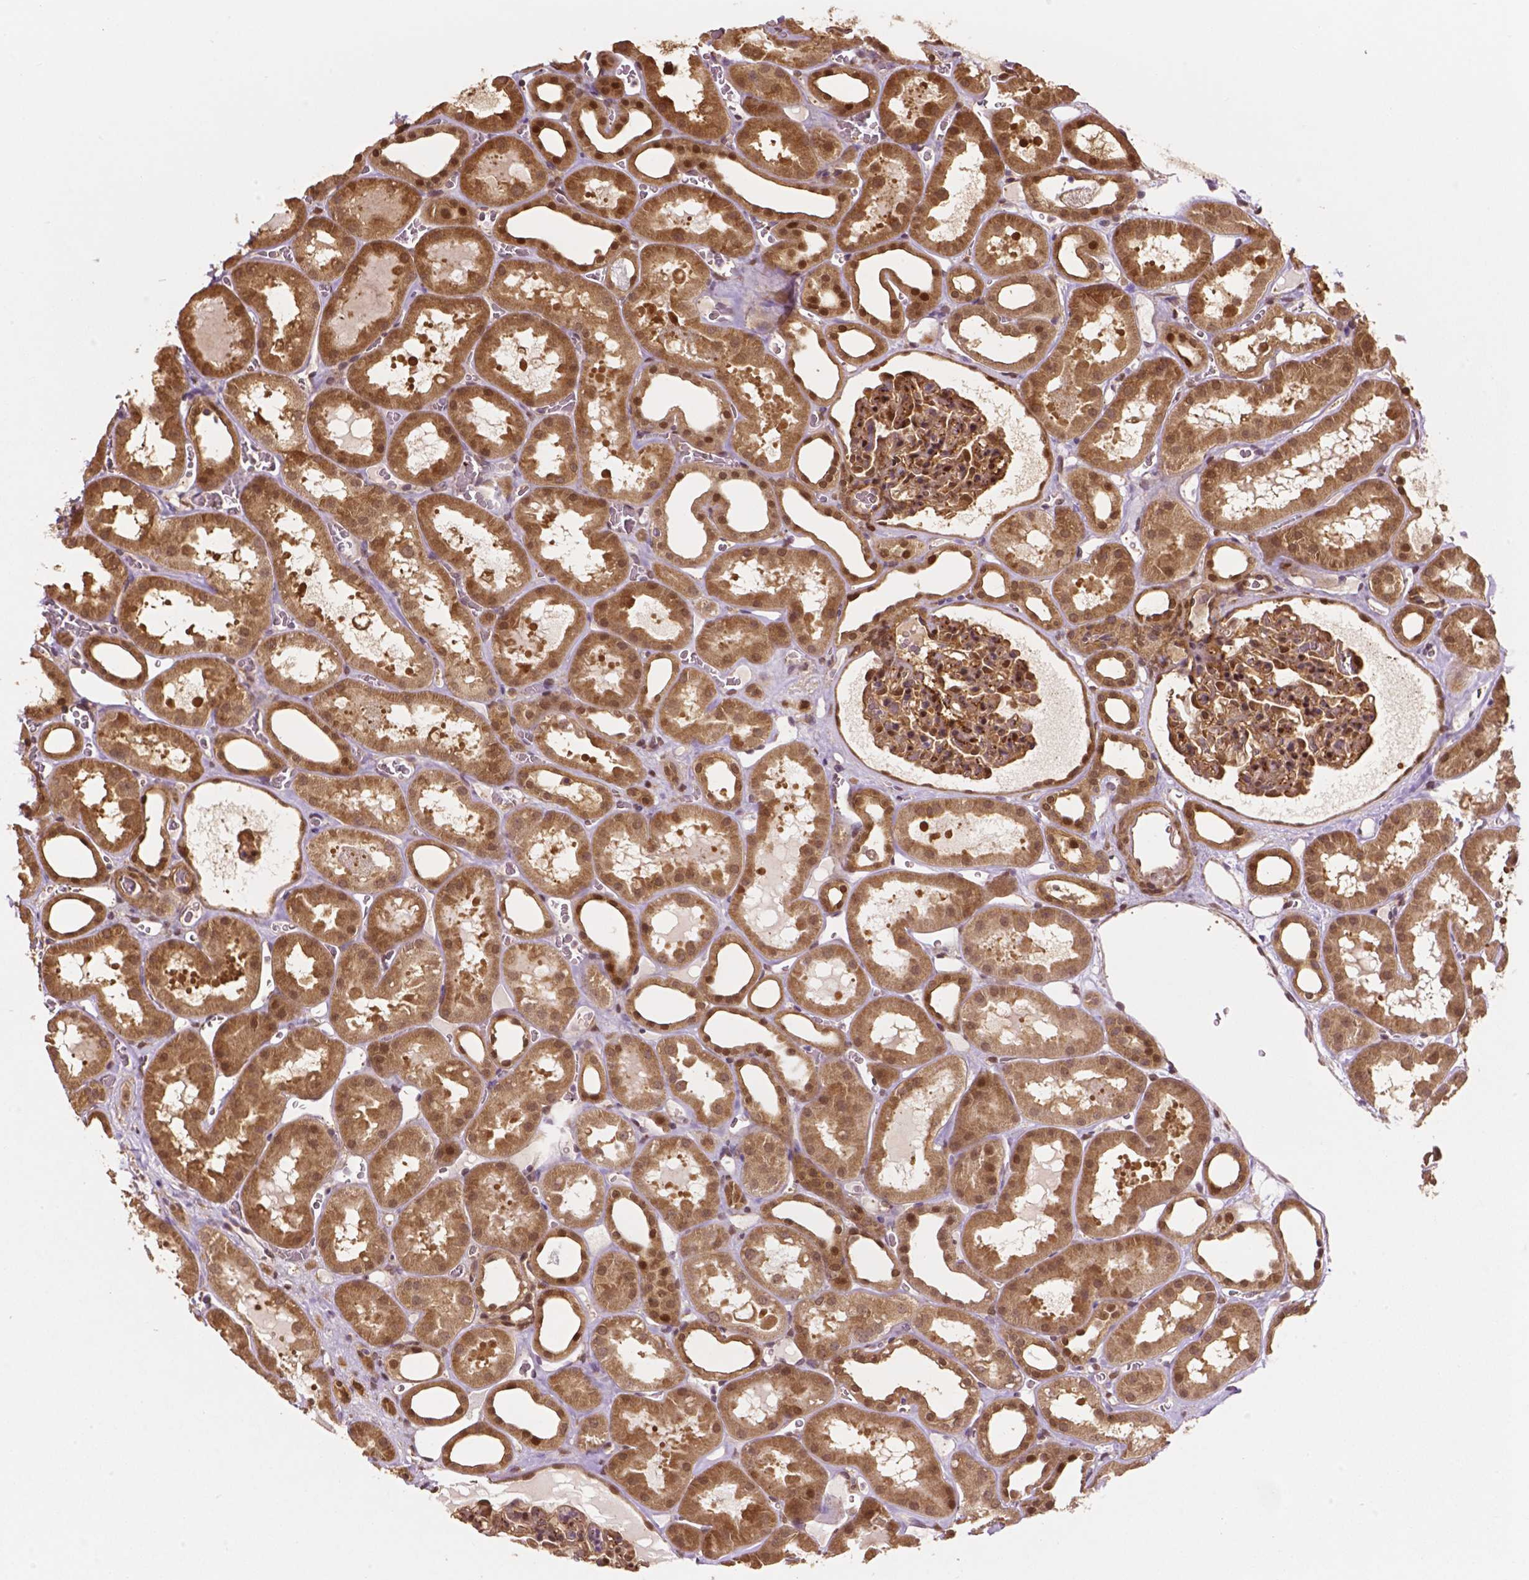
{"staining": {"intensity": "moderate", "quantity": ">75%", "location": "cytoplasmic/membranous,nuclear"}, "tissue": "kidney", "cell_type": "Cells in glomeruli", "image_type": "normal", "snomed": [{"axis": "morphology", "description": "Normal tissue, NOS"}, {"axis": "topography", "description": "Kidney"}], "caption": "The immunohistochemical stain highlights moderate cytoplasmic/membranous,nuclear staining in cells in glomeruli of normal kidney. (IHC, brightfield microscopy, high magnification).", "gene": "YAP1", "patient": {"sex": "female", "age": 41}}